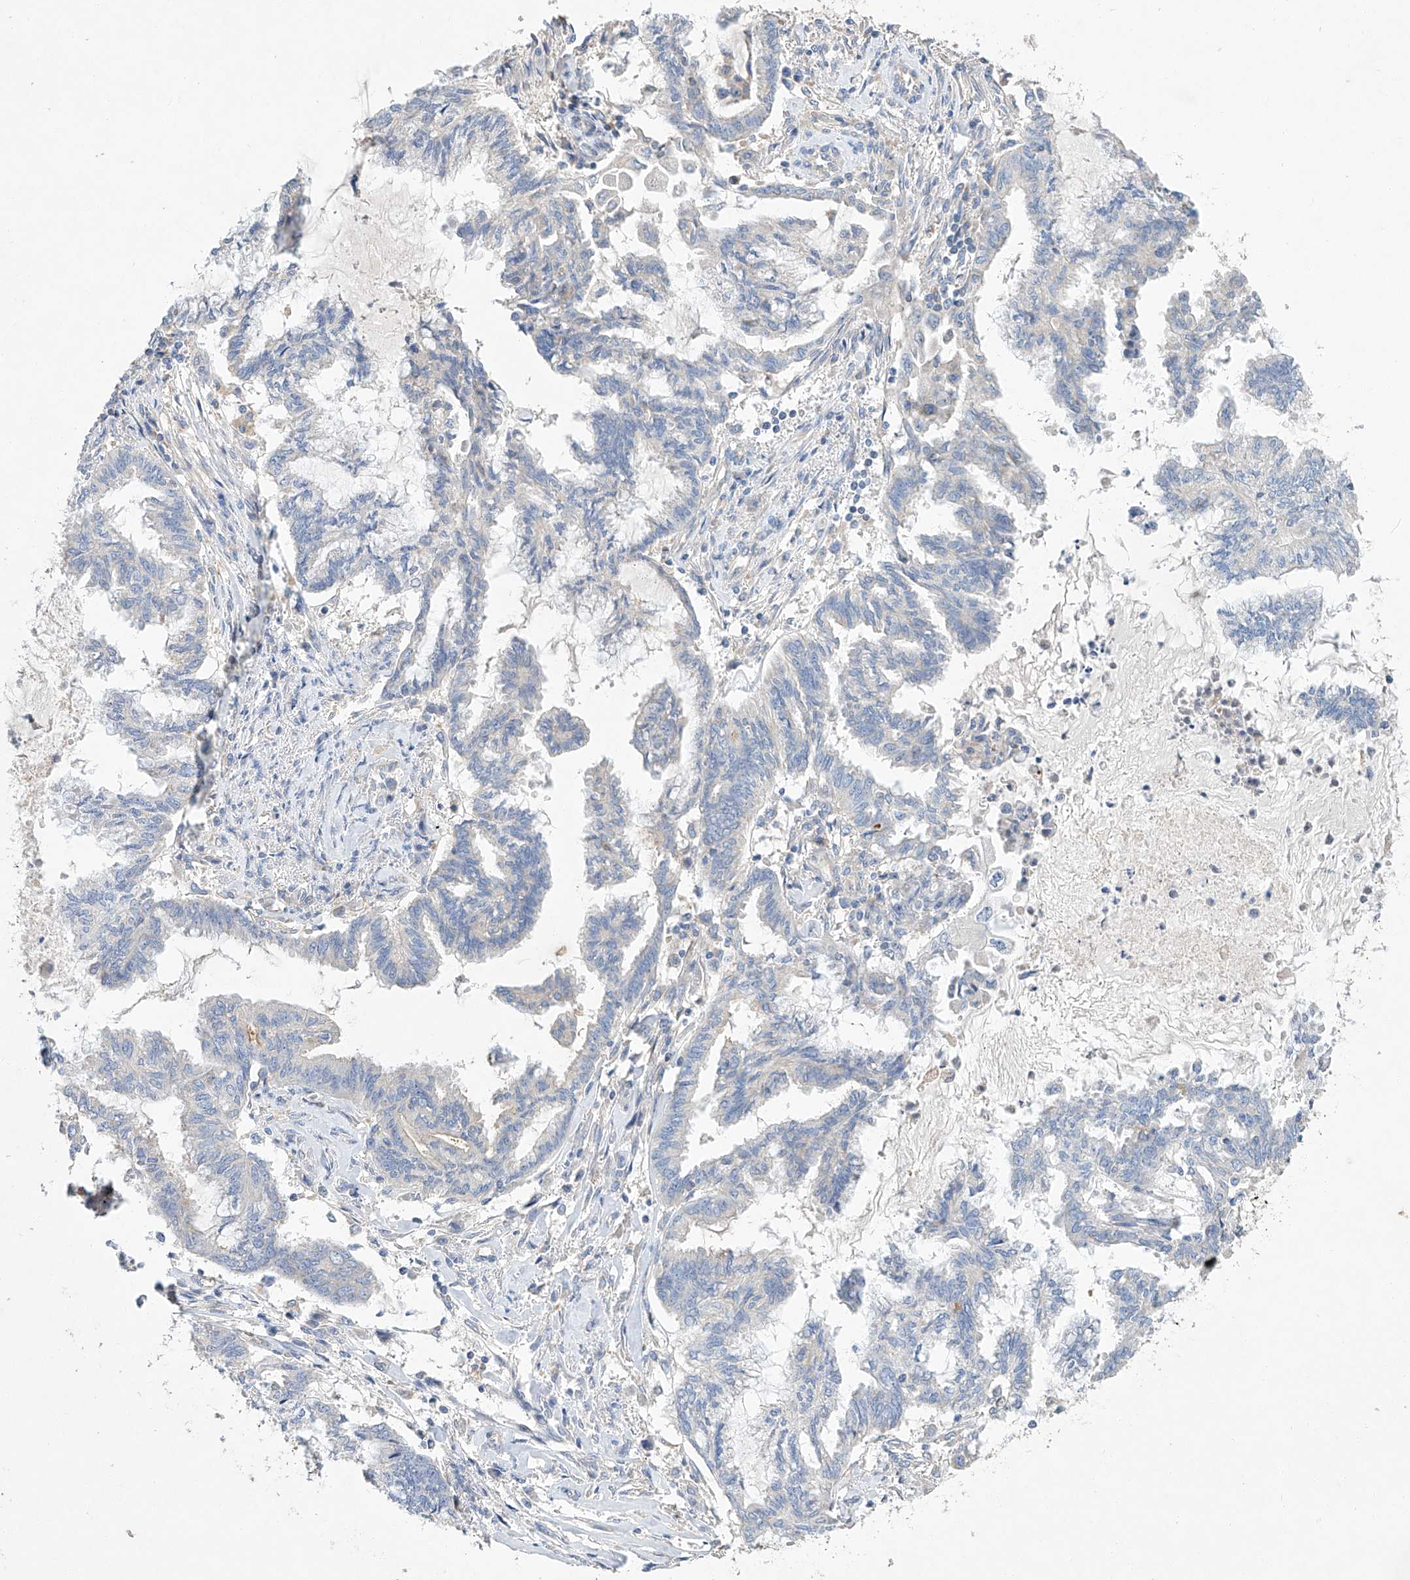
{"staining": {"intensity": "negative", "quantity": "none", "location": "none"}, "tissue": "endometrial cancer", "cell_type": "Tumor cells", "image_type": "cancer", "snomed": [{"axis": "morphology", "description": "Adenocarcinoma, NOS"}, {"axis": "topography", "description": "Endometrium"}], "caption": "The histopathology image reveals no staining of tumor cells in endometrial adenocarcinoma.", "gene": "AMD1", "patient": {"sex": "female", "age": 86}}